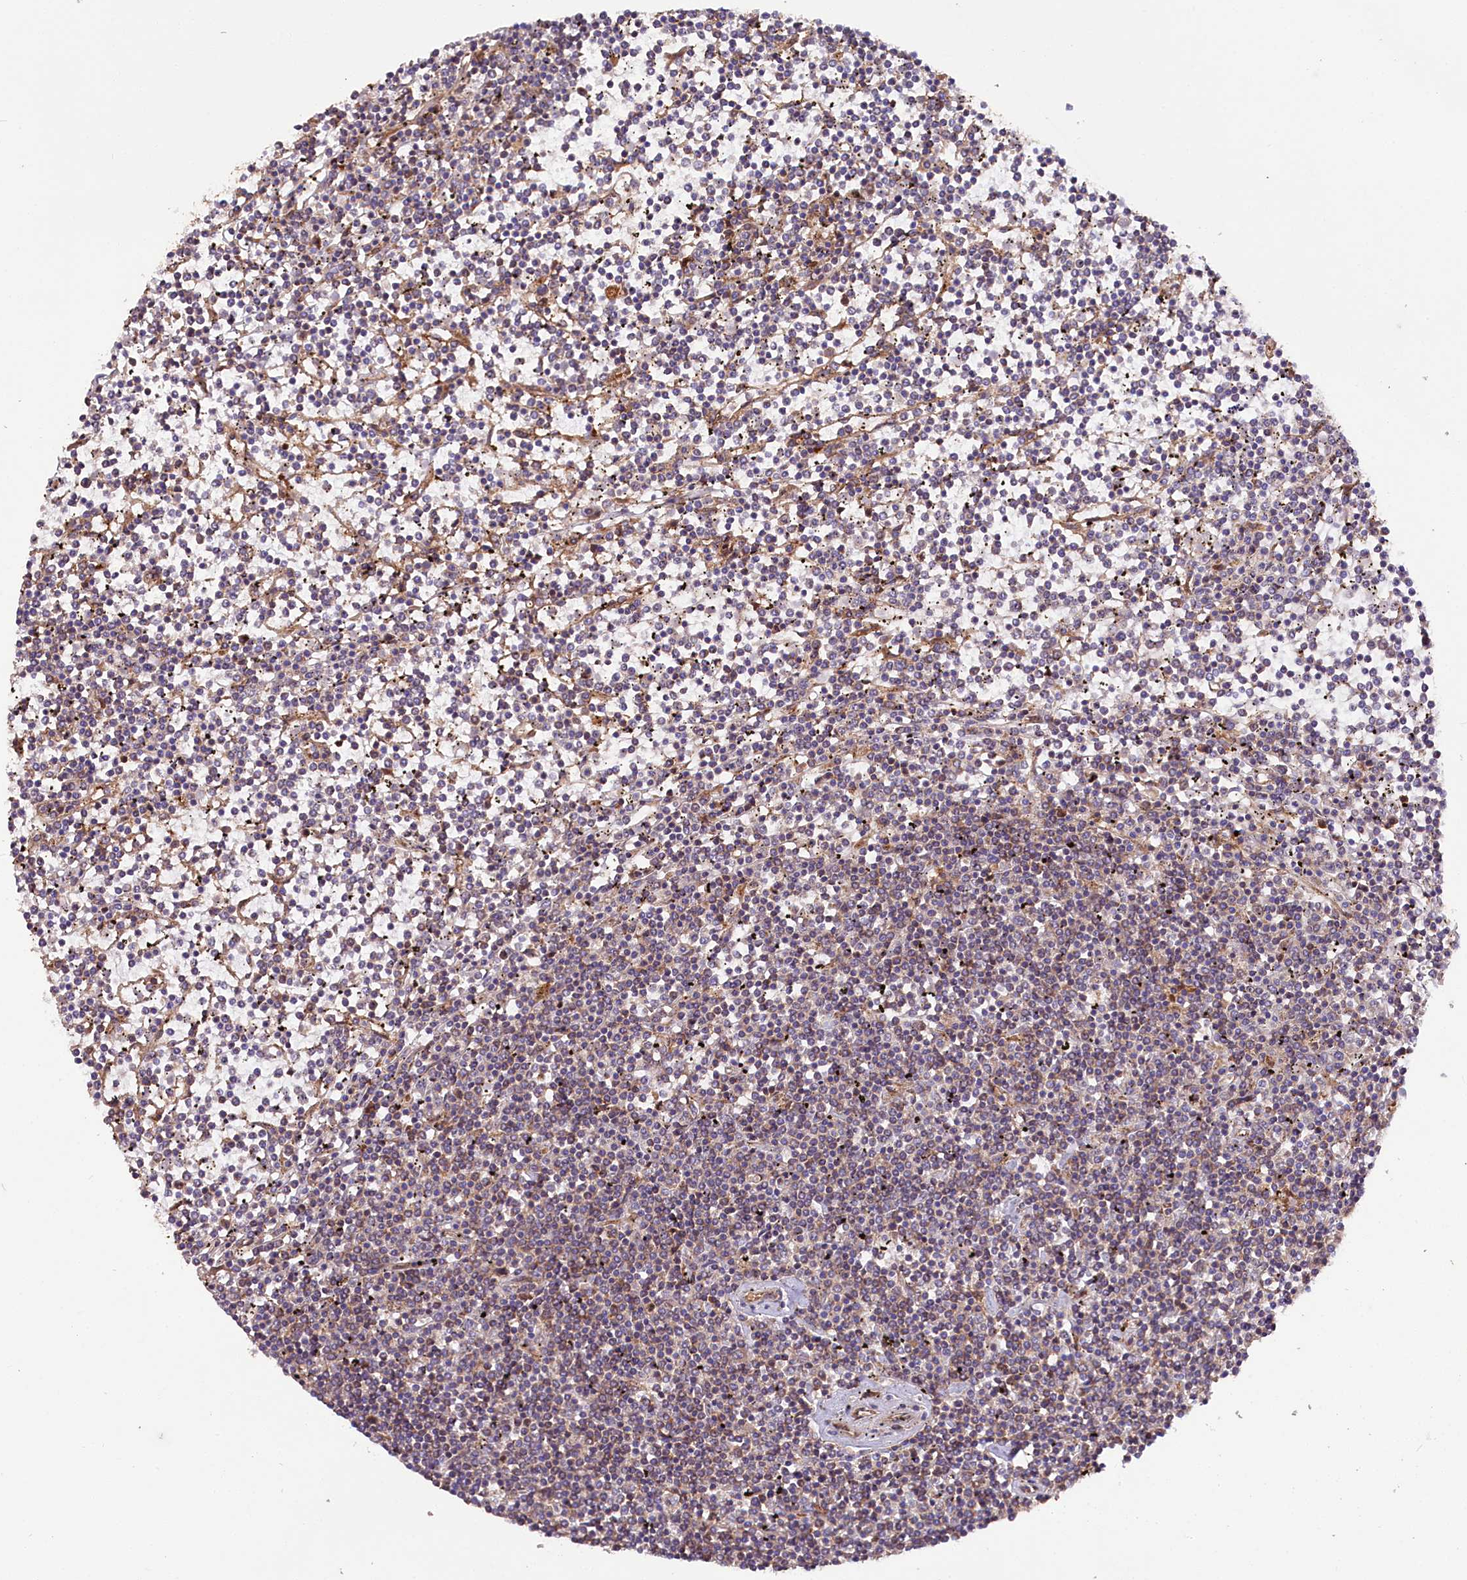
{"staining": {"intensity": "negative", "quantity": "none", "location": "none"}, "tissue": "lymphoma", "cell_type": "Tumor cells", "image_type": "cancer", "snomed": [{"axis": "morphology", "description": "Malignant lymphoma, non-Hodgkin's type, Low grade"}, {"axis": "topography", "description": "Spleen"}], "caption": "Immunohistochemistry histopathology image of lymphoma stained for a protein (brown), which displays no positivity in tumor cells. Nuclei are stained in blue.", "gene": "CEP295", "patient": {"sex": "female", "age": 19}}